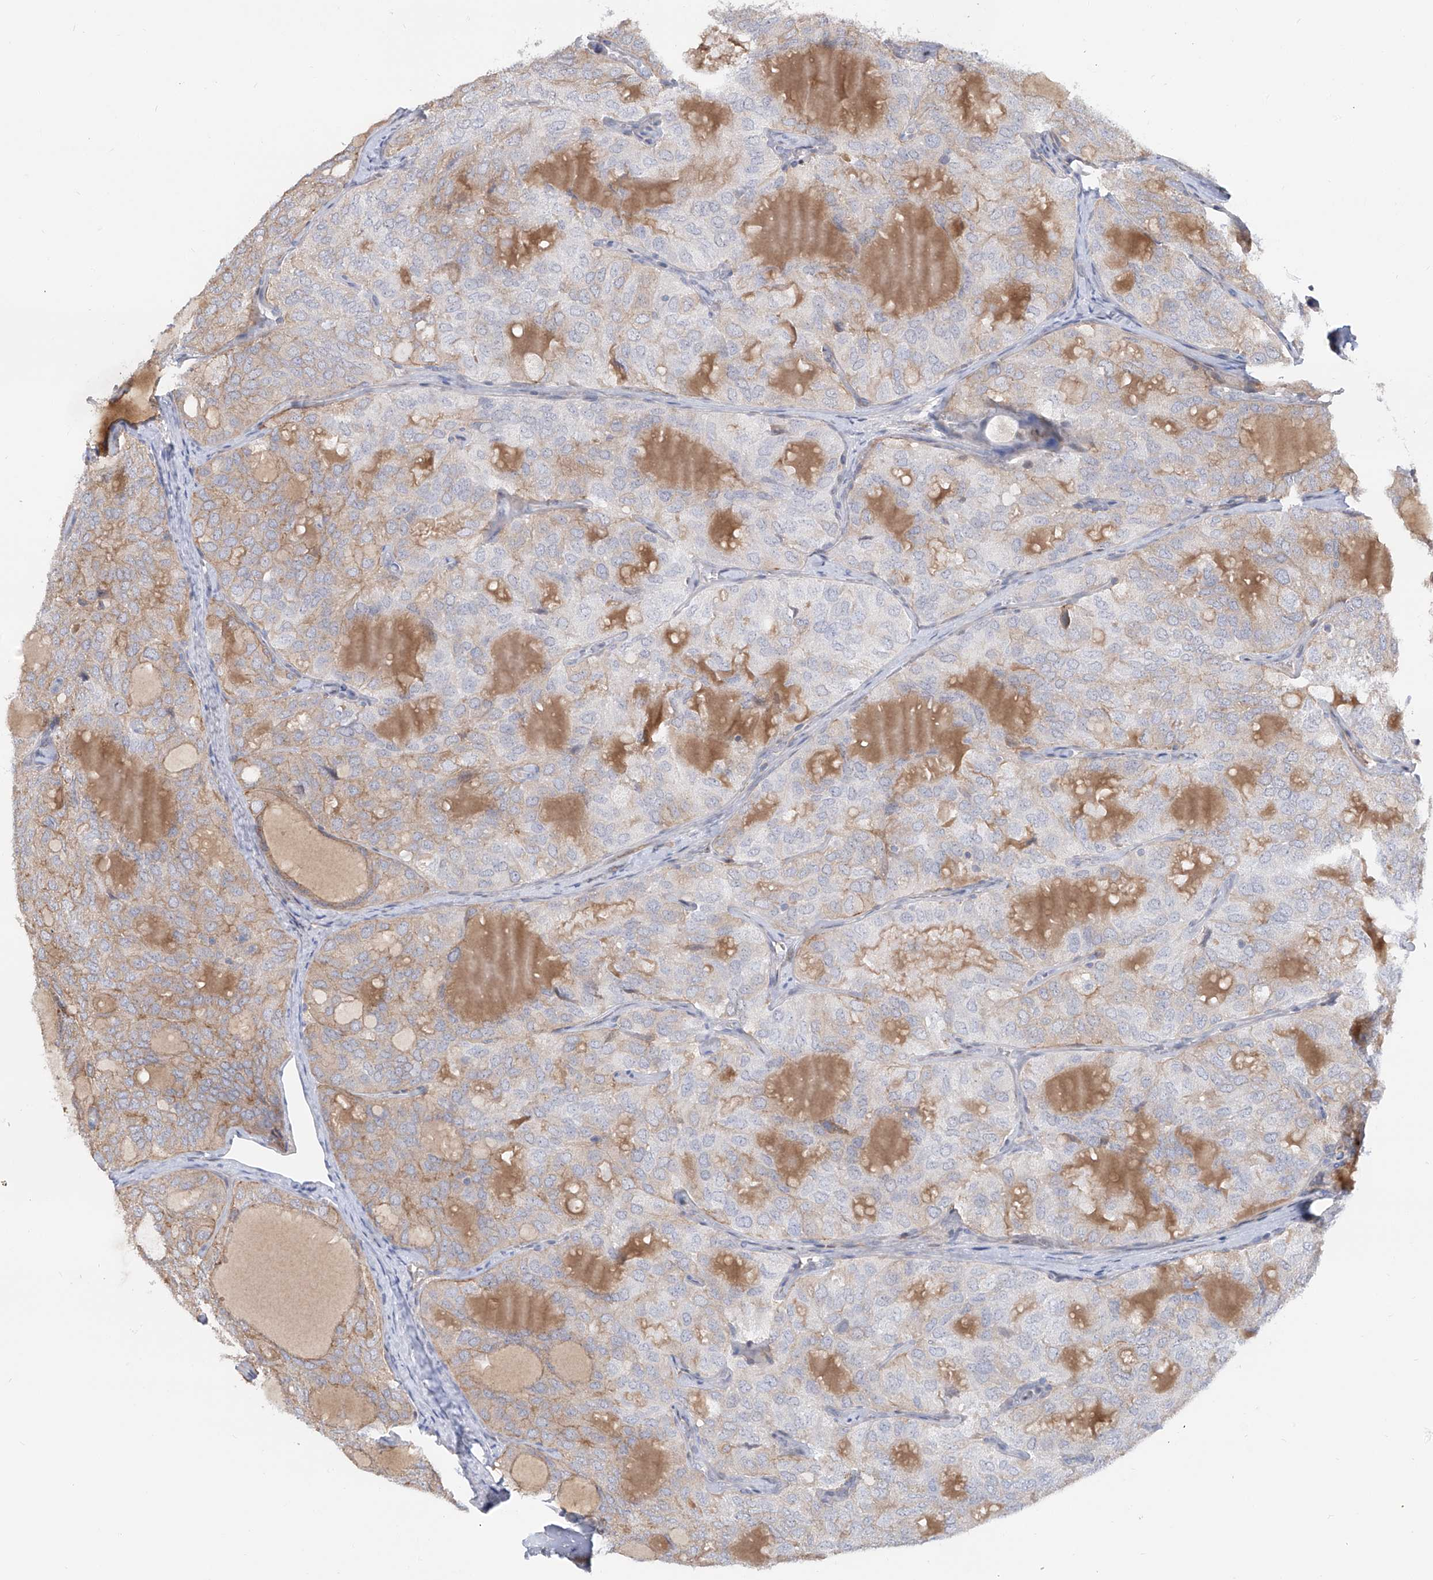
{"staining": {"intensity": "weak", "quantity": "<25%", "location": "cytoplasmic/membranous"}, "tissue": "thyroid cancer", "cell_type": "Tumor cells", "image_type": "cancer", "snomed": [{"axis": "morphology", "description": "Follicular adenoma carcinoma, NOS"}, {"axis": "topography", "description": "Thyroid gland"}], "caption": "Tumor cells are negative for protein expression in human thyroid cancer. Nuclei are stained in blue.", "gene": "LRRC1", "patient": {"sex": "male", "age": 75}}